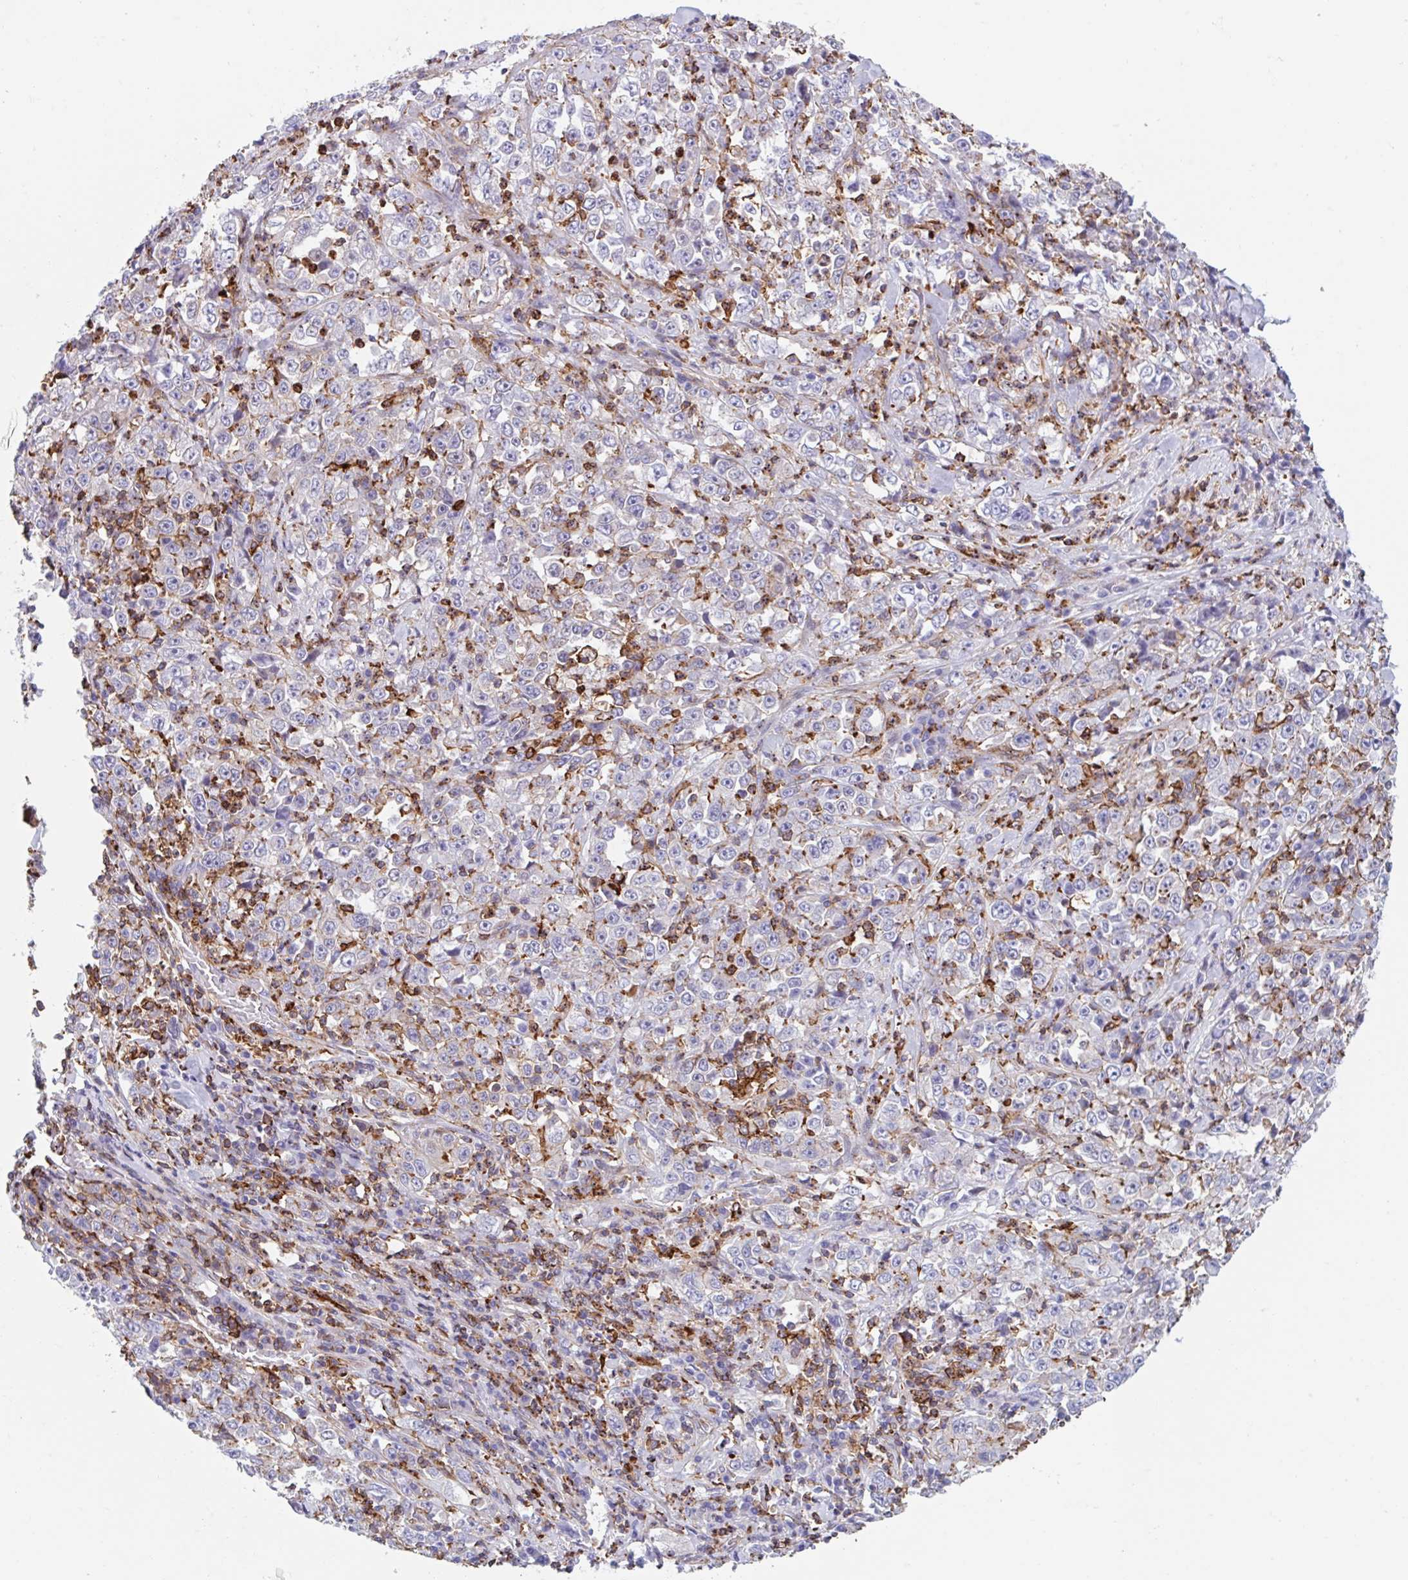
{"staining": {"intensity": "negative", "quantity": "none", "location": "none"}, "tissue": "stomach cancer", "cell_type": "Tumor cells", "image_type": "cancer", "snomed": [{"axis": "morphology", "description": "Normal tissue, NOS"}, {"axis": "morphology", "description": "Adenocarcinoma, NOS"}, {"axis": "topography", "description": "Stomach, upper"}, {"axis": "topography", "description": "Stomach"}], "caption": "Immunohistochemical staining of stomach cancer (adenocarcinoma) demonstrates no significant expression in tumor cells. (DAB immunohistochemistry (IHC) visualized using brightfield microscopy, high magnification).", "gene": "EFHD1", "patient": {"sex": "male", "age": 59}}